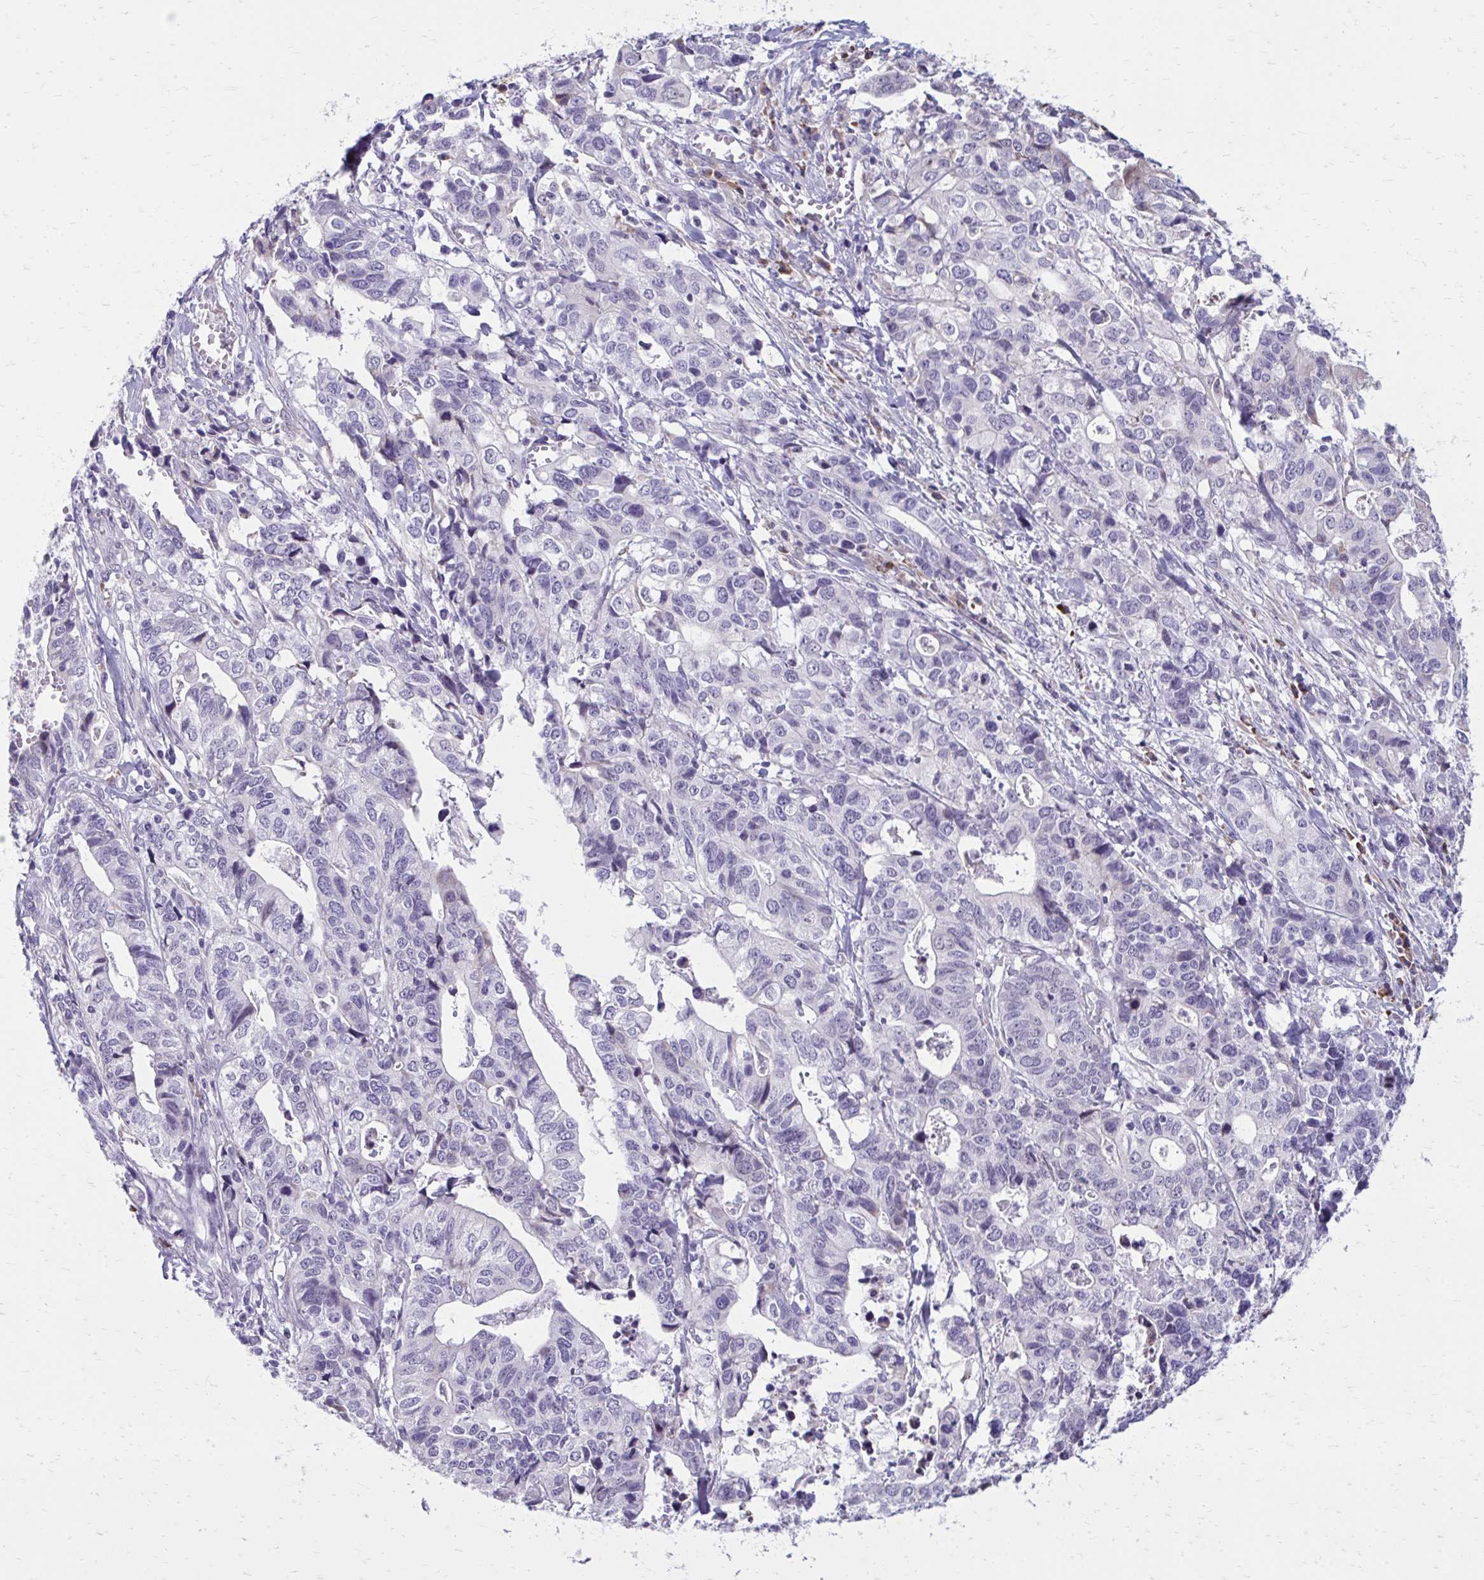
{"staining": {"intensity": "negative", "quantity": "none", "location": "none"}, "tissue": "stomach cancer", "cell_type": "Tumor cells", "image_type": "cancer", "snomed": [{"axis": "morphology", "description": "Adenocarcinoma, NOS"}, {"axis": "topography", "description": "Stomach, upper"}], "caption": "Protein analysis of adenocarcinoma (stomach) displays no significant positivity in tumor cells. (IHC, brightfield microscopy, high magnification).", "gene": "PROSER1", "patient": {"sex": "female", "age": 67}}